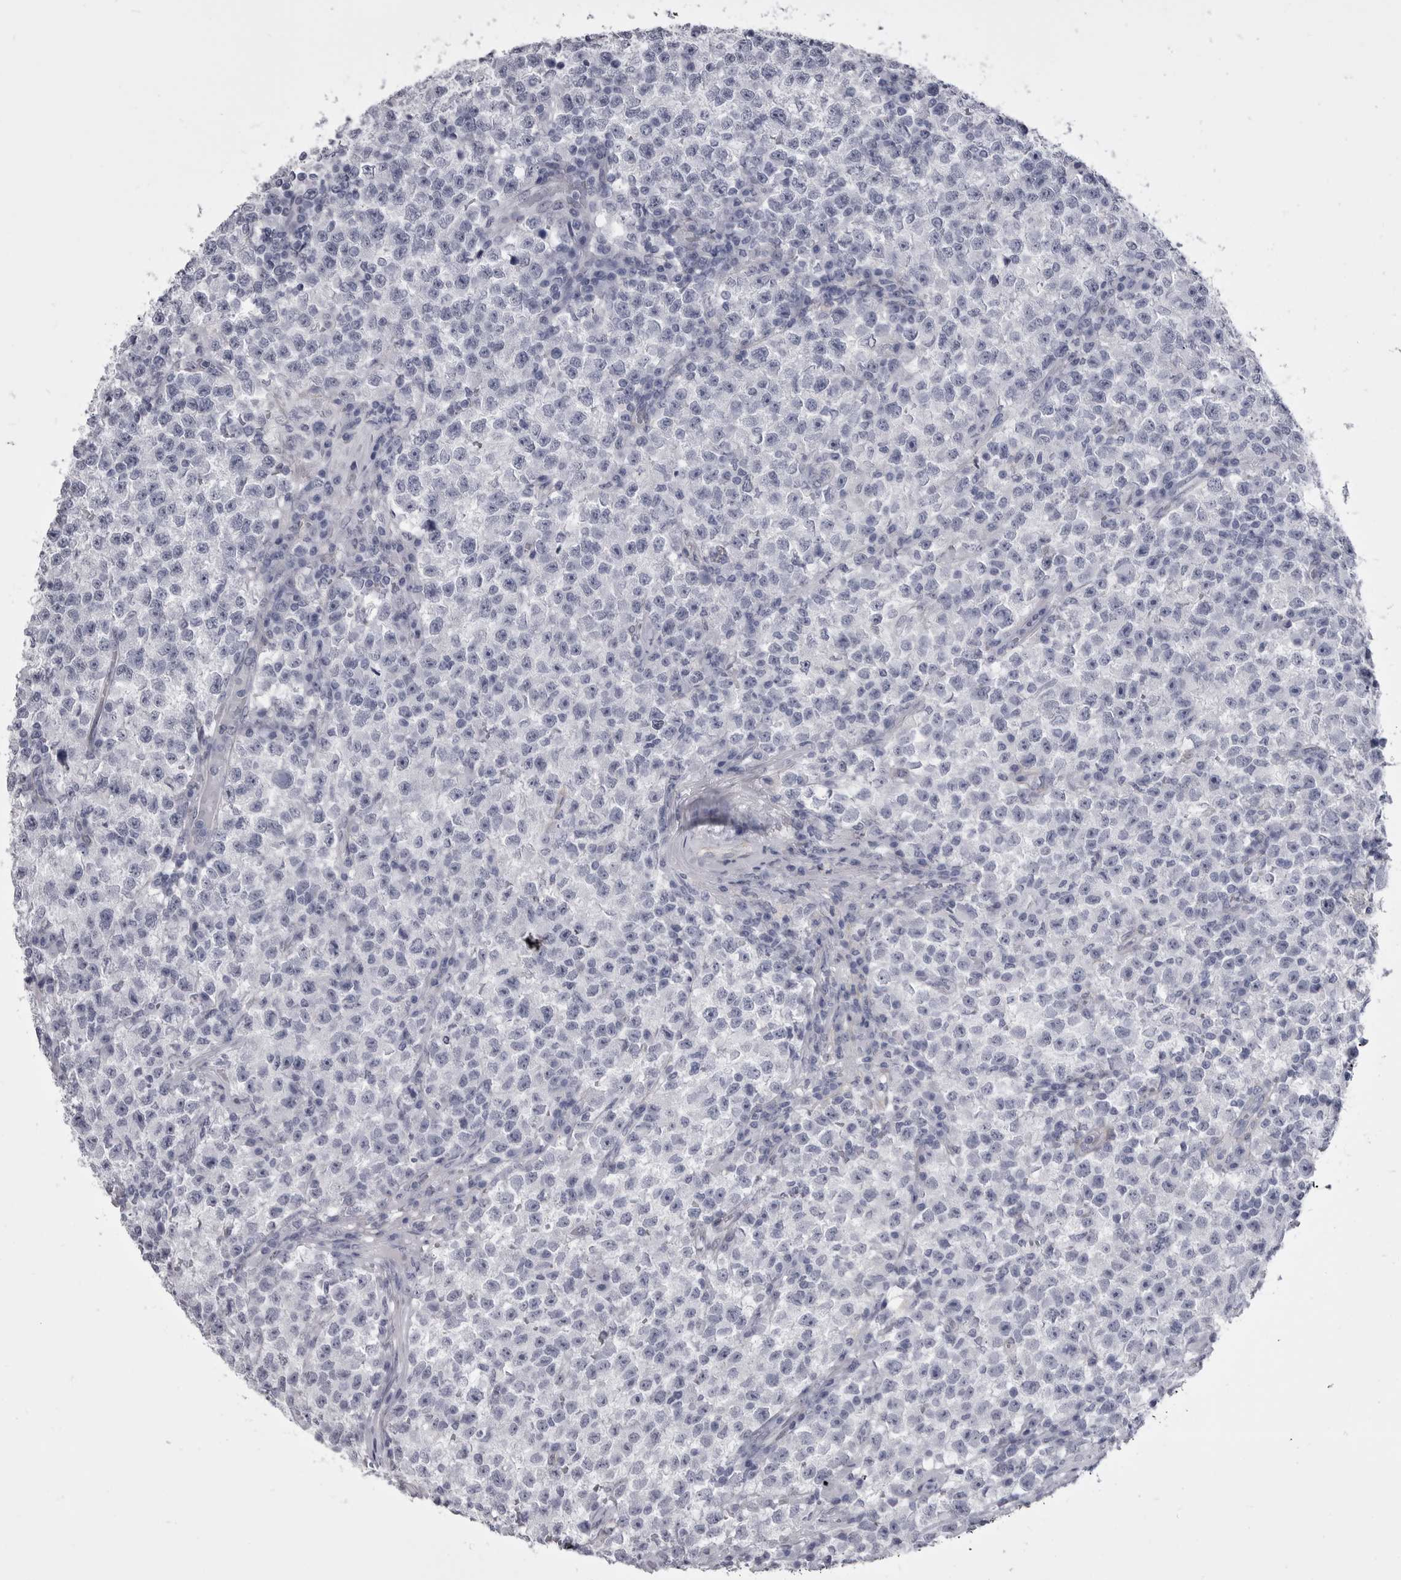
{"staining": {"intensity": "negative", "quantity": "none", "location": "none"}, "tissue": "testis cancer", "cell_type": "Tumor cells", "image_type": "cancer", "snomed": [{"axis": "morphology", "description": "Seminoma, NOS"}, {"axis": "topography", "description": "Testis"}], "caption": "An IHC micrograph of testis seminoma is shown. There is no staining in tumor cells of testis seminoma. Brightfield microscopy of immunohistochemistry (IHC) stained with DAB (brown) and hematoxylin (blue), captured at high magnification.", "gene": "ANK2", "patient": {"sex": "male", "age": 22}}